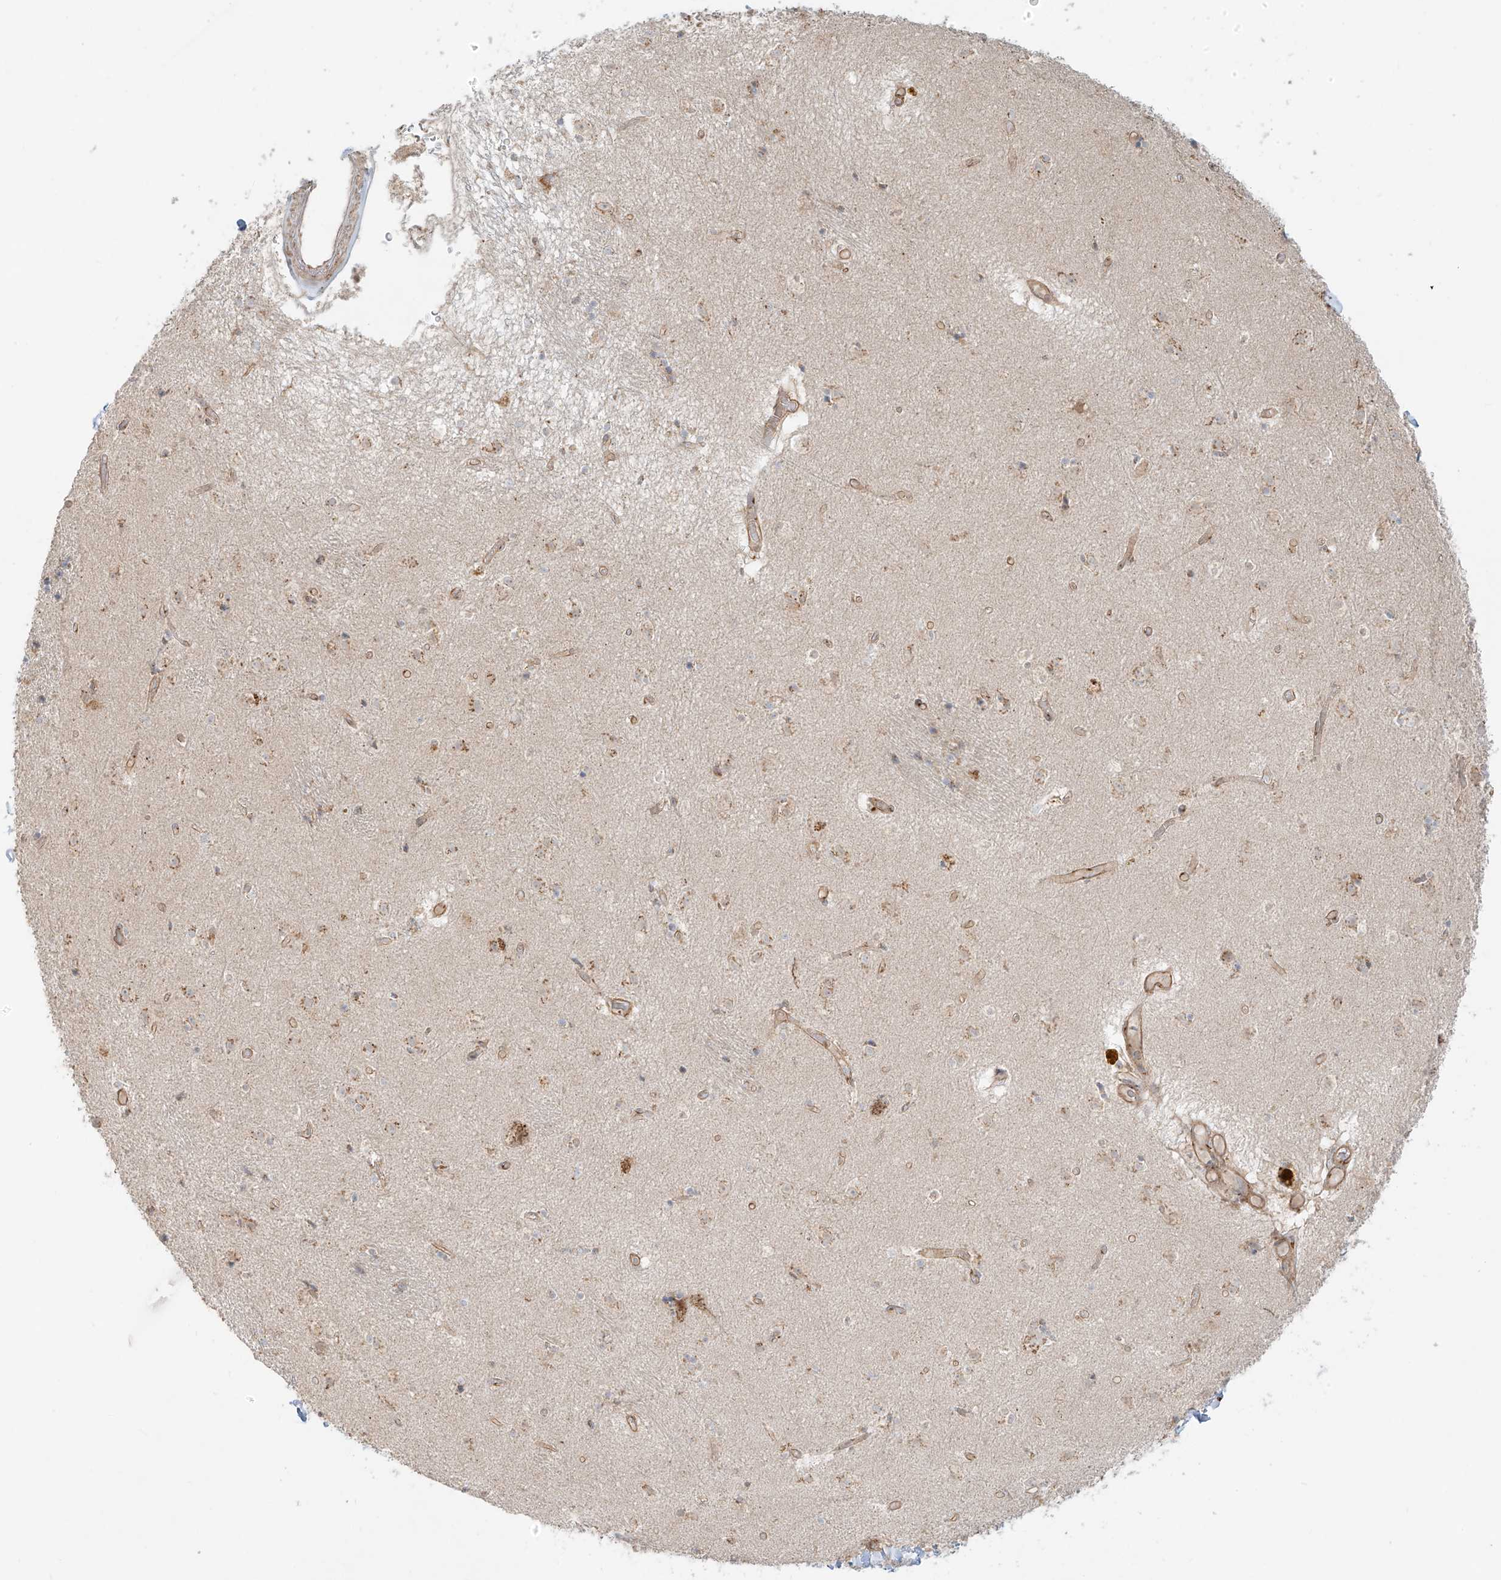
{"staining": {"intensity": "weak", "quantity": "25%-75%", "location": "cytoplasmic/membranous"}, "tissue": "caudate", "cell_type": "Glial cells", "image_type": "normal", "snomed": [{"axis": "morphology", "description": "Normal tissue, NOS"}, {"axis": "topography", "description": "Lateral ventricle wall"}], "caption": "Glial cells demonstrate low levels of weak cytoplasmic/membranous staining in about 25%-75% of cells in normal caudate.", "gene": "ZNF287", "patient": {"sex": "male", "age": 70}}